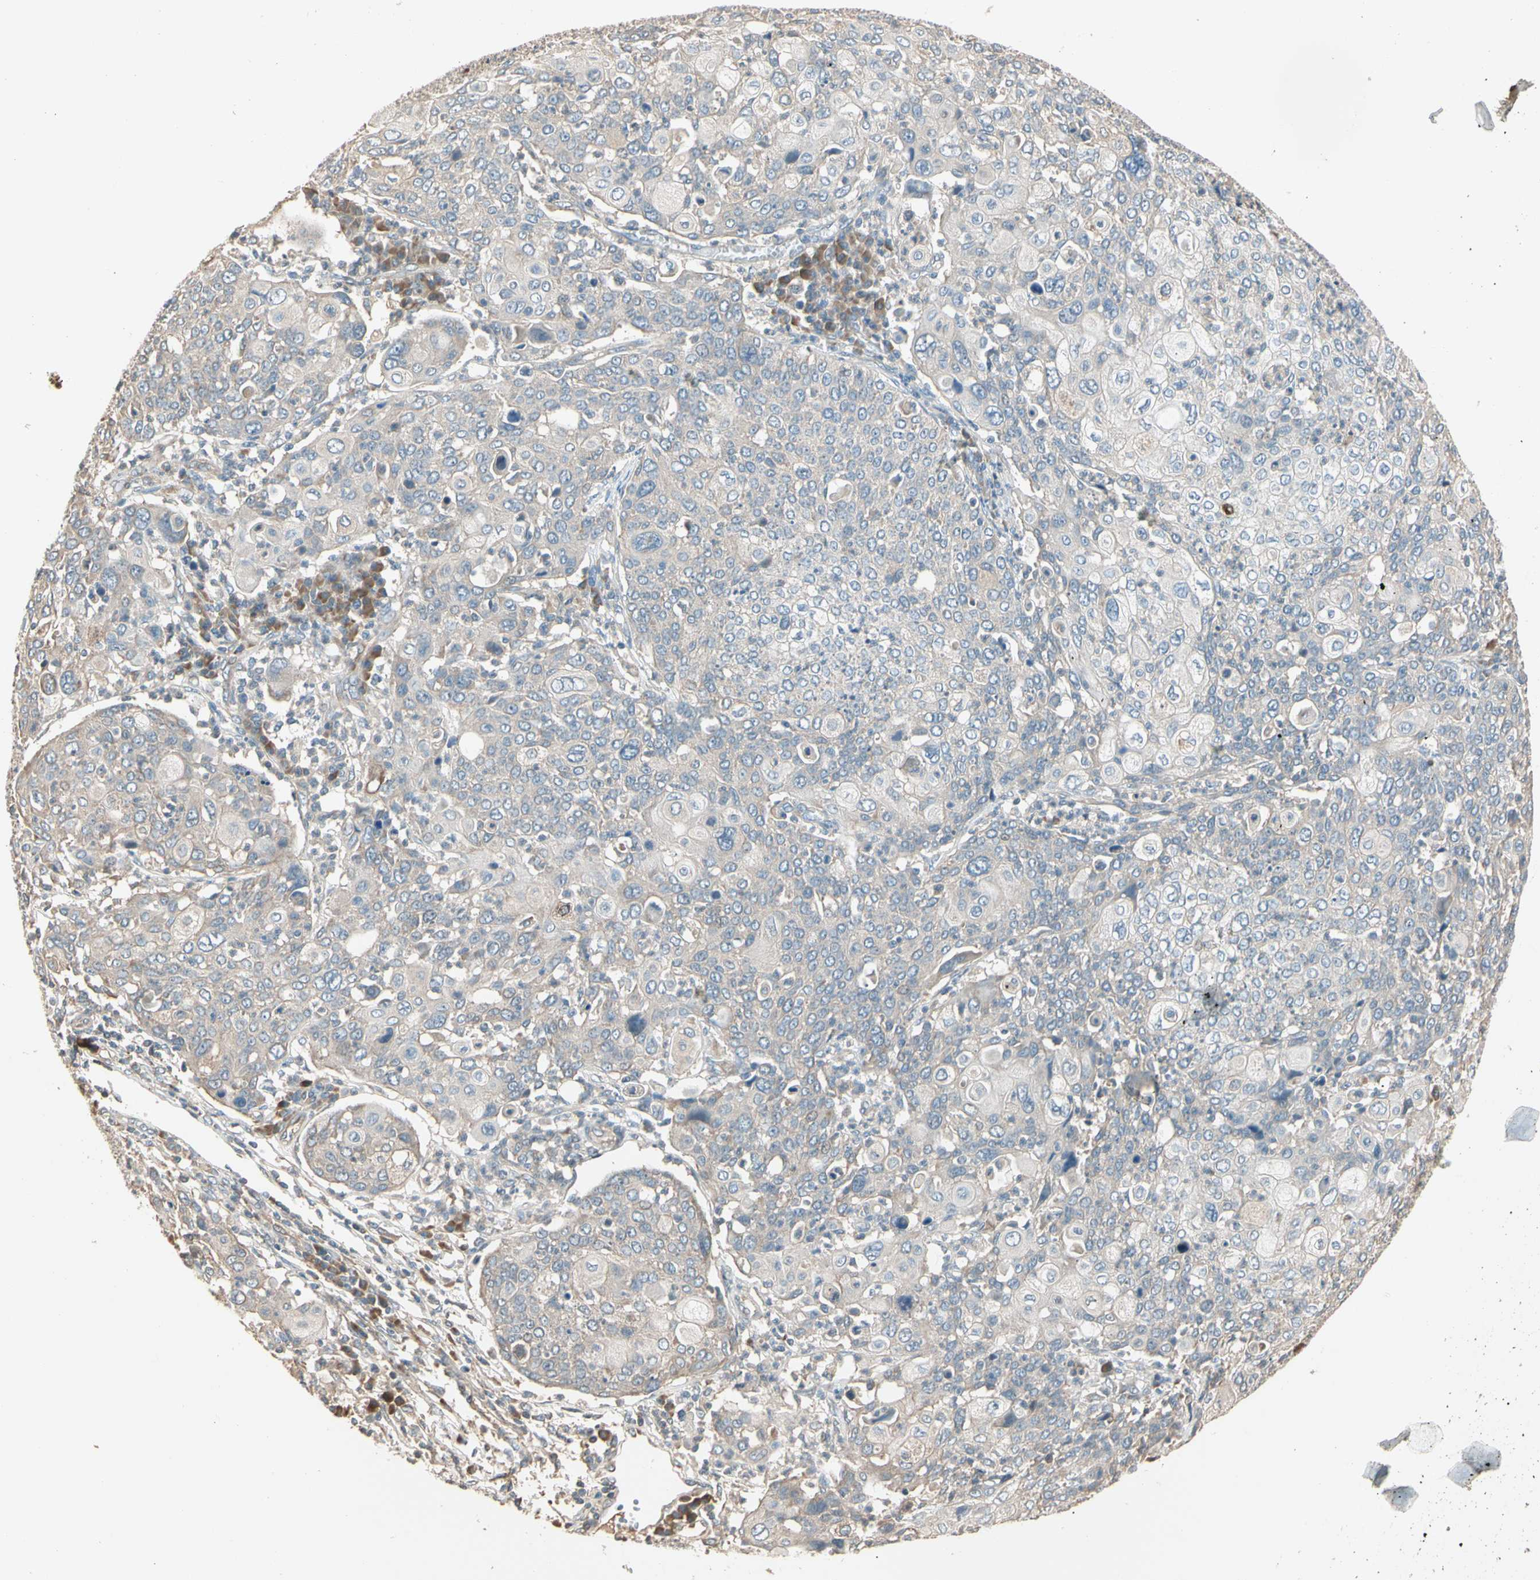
{"staining": {"intensity": "weak", "quantity": ">75%", "location": "cytoplasmic/membranous"}, "tissue": "cervical cancer", "cell_type": "Tumor cells", "image_type": "cancer", "snomed": [{"axis": "morphology", "description": "Squamous cell carcinoma, NOS"}, {"axis": "topography", "description": "Cervix"}], "caption": "High-magnification brightfield microscopy of cervical cancer (squamous cell carcinoma) stained with DAB (3,3'-diaminobenzidine) (brown) and counterstained with hematoxylin (blue). tumor cells exhibit weak cytoplasmic/membranous expression is present in approximately>75% of cells.", "gene": "TNFRSF21", "patient": {"sex": "female", "age": 40}}